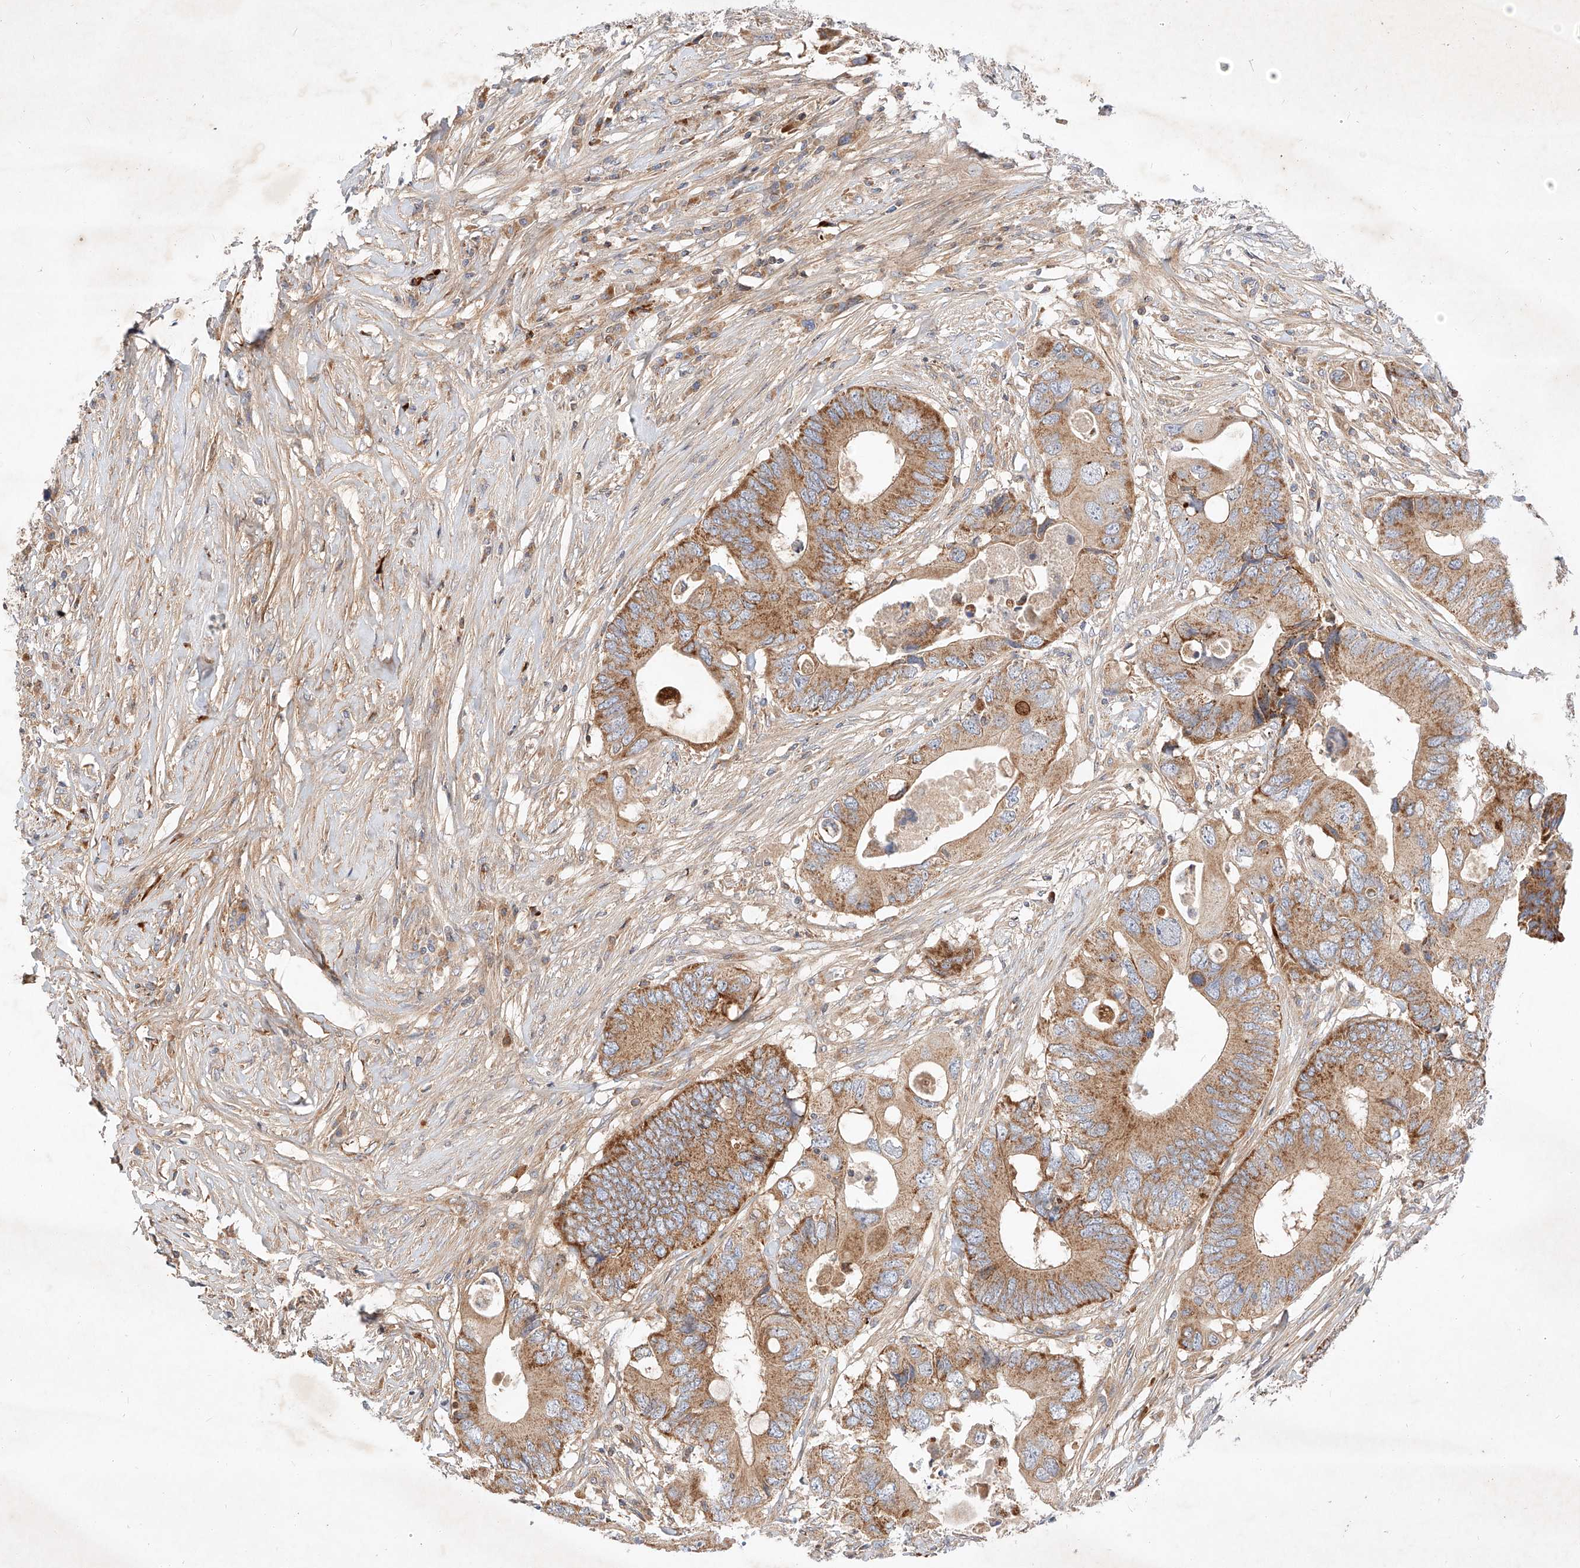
{"staining": {"intensity": "moderate", "quantity": ">75%", "location": "cytoplasmic/membranous"}, "tissue": "colorectal cancer", "cell_type": "Tumor cells", "image_type": "cancer", "snomed": [{"axis": "morphology", "description": "Adenocarcinoma, NOS"}, {"axis": "topography", "description": "Colon"}], "caption": "Moderate cytoplasmic/membranous staining is seen in about >75% of tumor cells in colorectal cancer.", "gene": "OSGEPL1", "patient": {"sex": "male", "age": 71}}